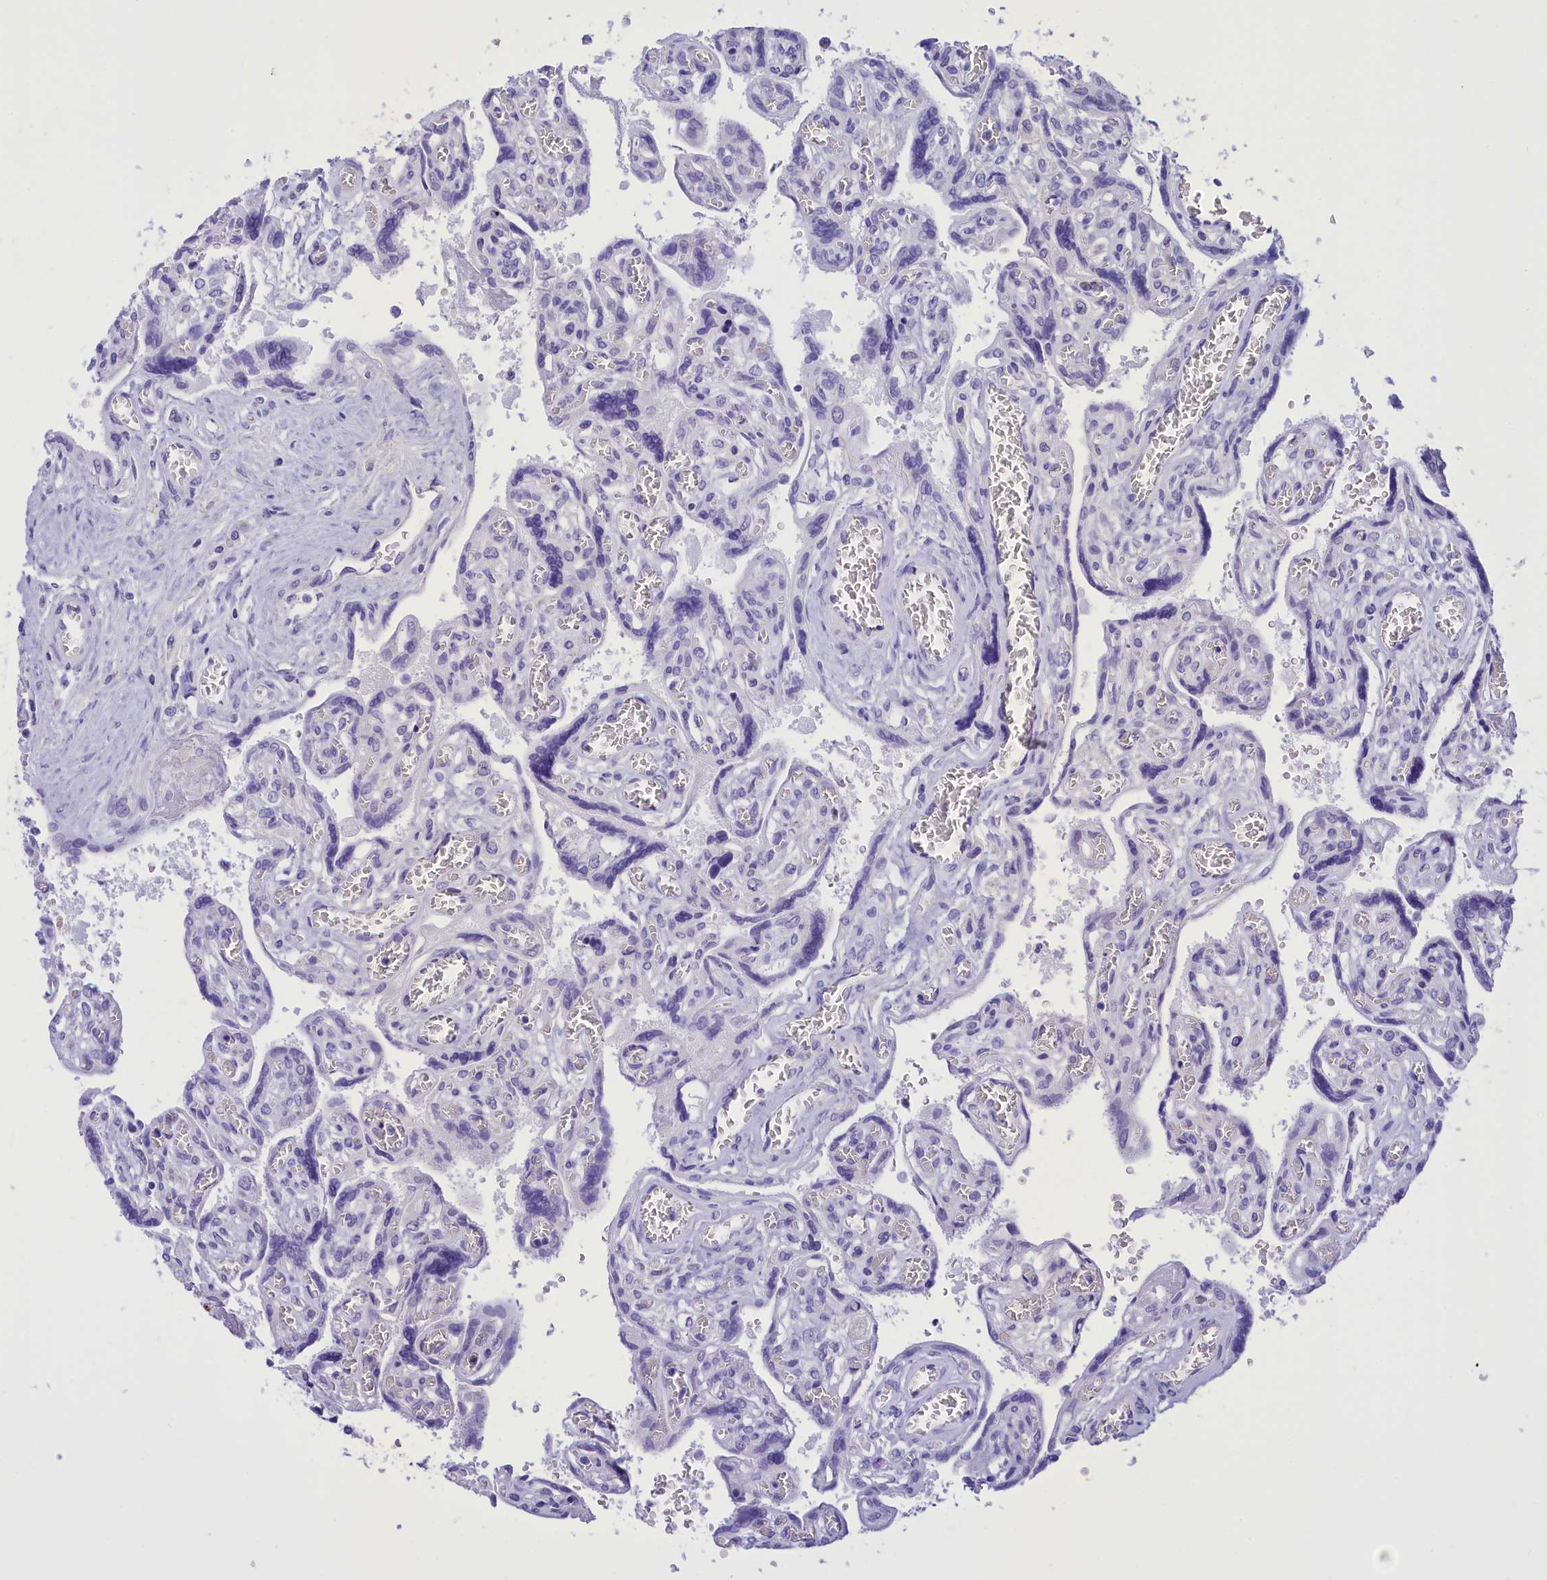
{"staining": {"intensity": "negative", "quantity": "none", "location": "none"}, "tissue": "placenta", "cell_type": "Decidual cells", "image_type": "normal", "snomed": [{"axis": "morphology", "description": "Normal tissue, NOS"}, {"axis": "topography", "description": "Placenta"}], "caption": "Immunohistochemistry (IHC) of benign human placenta shows no positivity in decidual cells.", "gene": "DCAF16", "patient": {"sex": "female", "age": 39}}